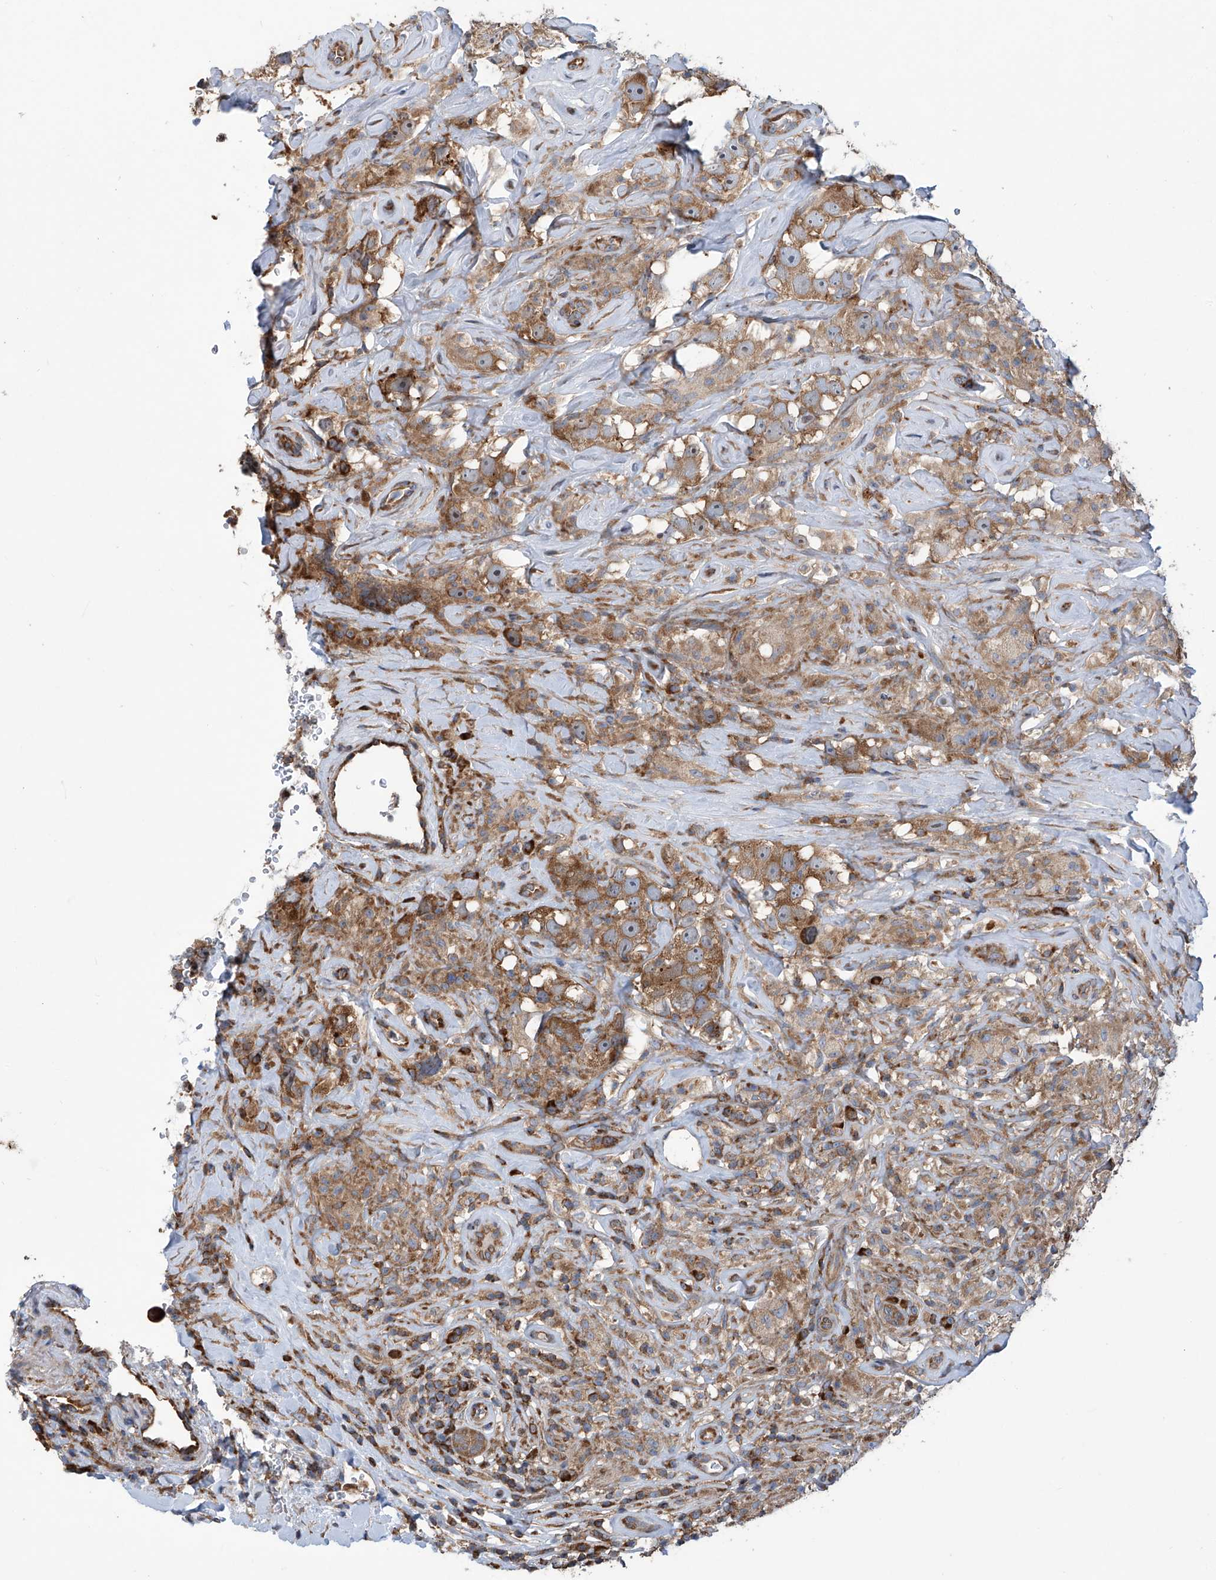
{"staining": {"intensity": "moderate", "quantity": ">75%", "location": "cytoplasmic/membranous"}, "tissue": "testis cancer", "cell_type": "Tumor cells", "image_type": "cancer", "snomed": [{"axis": "morphology", "description": "Seminoma, NOS"}, {"axis": "topography", "description": "Testis"}], "caption": "Human testis seminoma stained for a protein (brown) displays moderate cytoplasmic/membranous positive staining in approximately >75% of tumor cells.", "gene": "SENP2", "patient": {"sex": "male", "age": 49}}